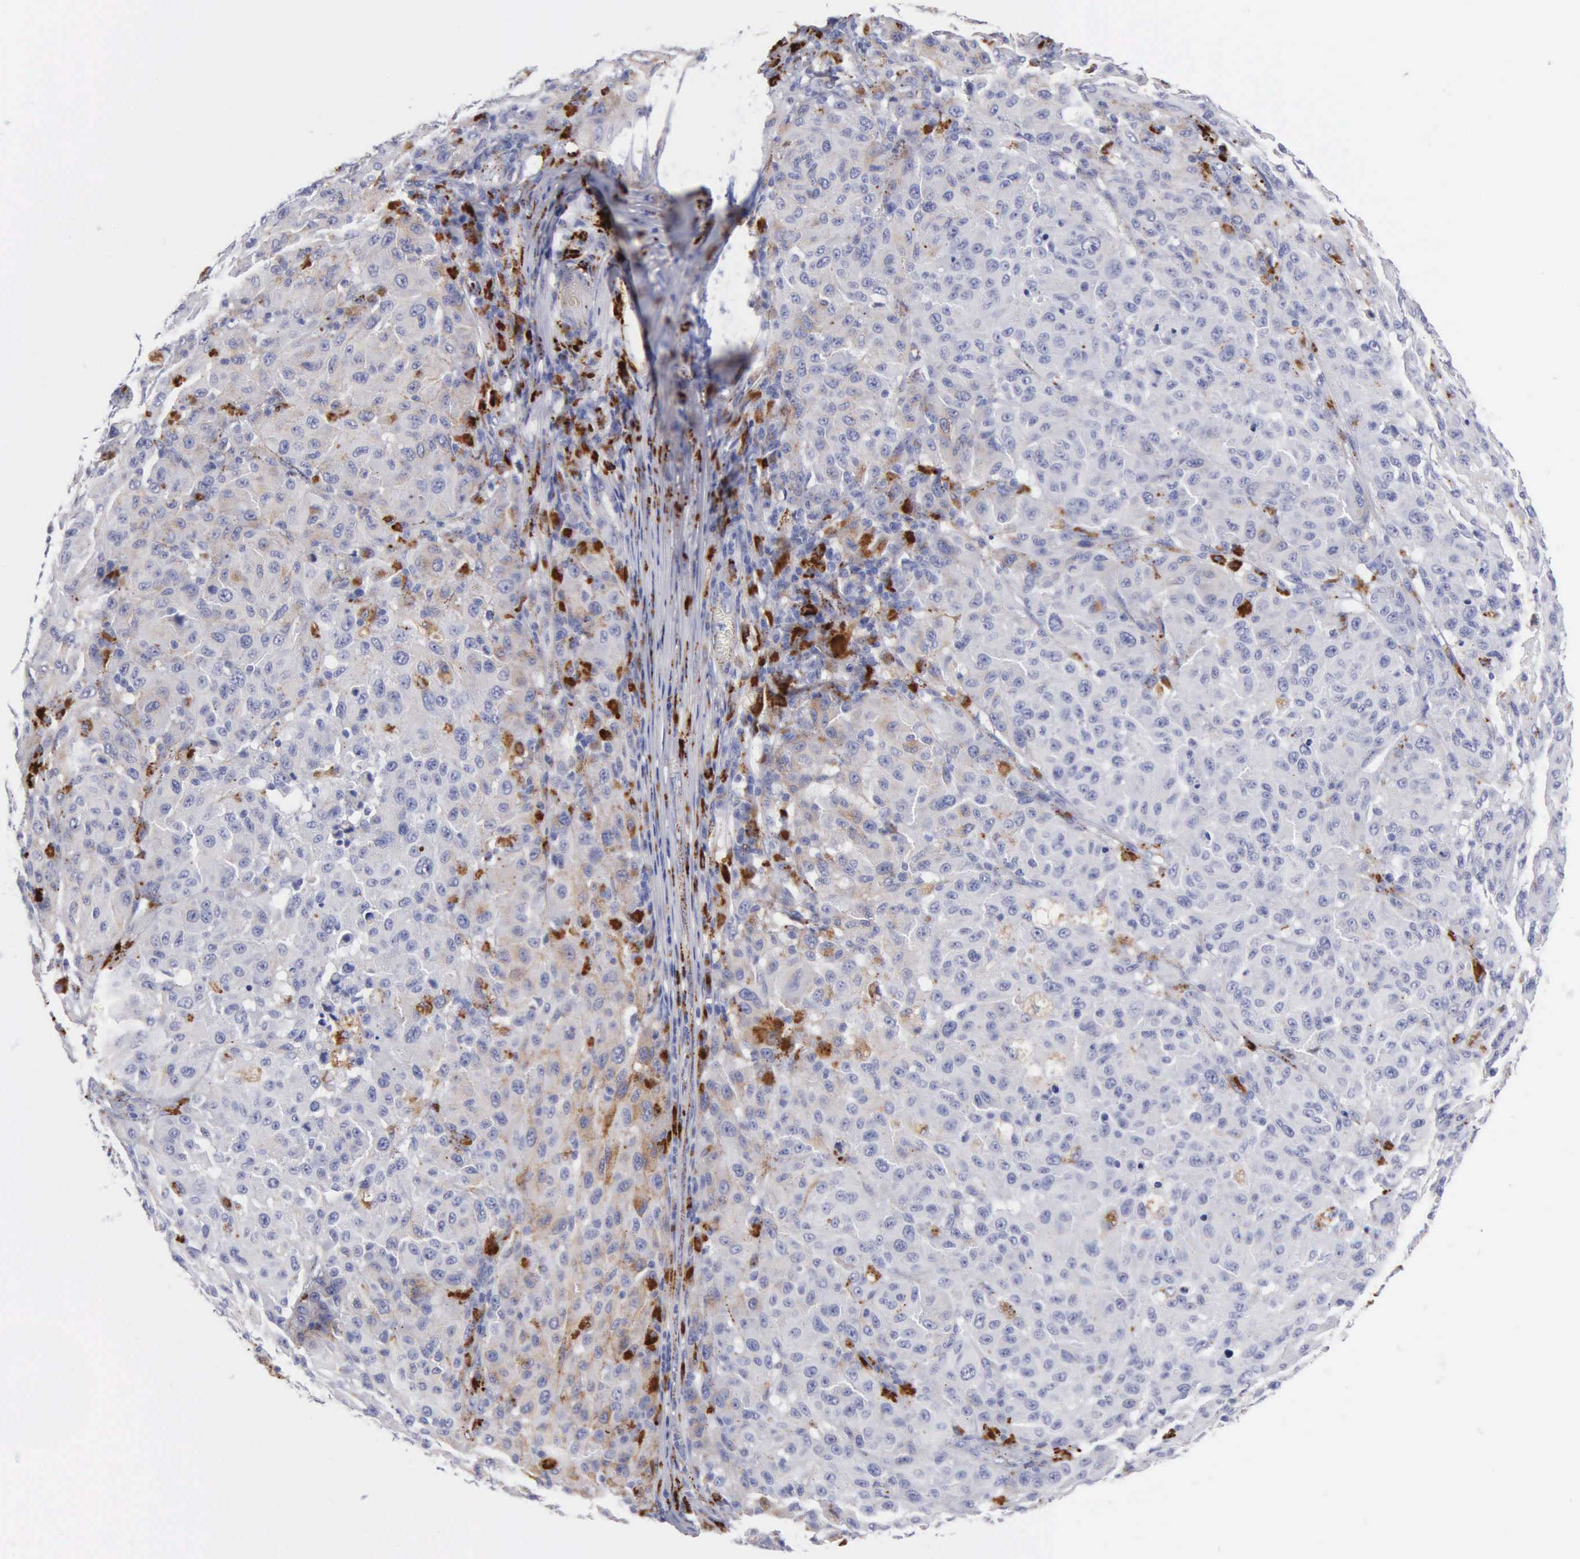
{"staining": {"intensity": "weak", "quantity": "<25%", "location": "cytoplasmic/membranous"}, "tissue": "melanoma", "cell_type": "Tumor cells", "image_type": "cancer", "snomed": [{"axis": "morphology", "description": "Malignant melanoma, NOS"}, {"axis": "topography", "description": "Skin"}], "caption": "Protein analysis of malignant melanoma reveals no significant expression in tumor cells.", "gene": "CTSL", "patient": {"sex": "female", "age": 77}}